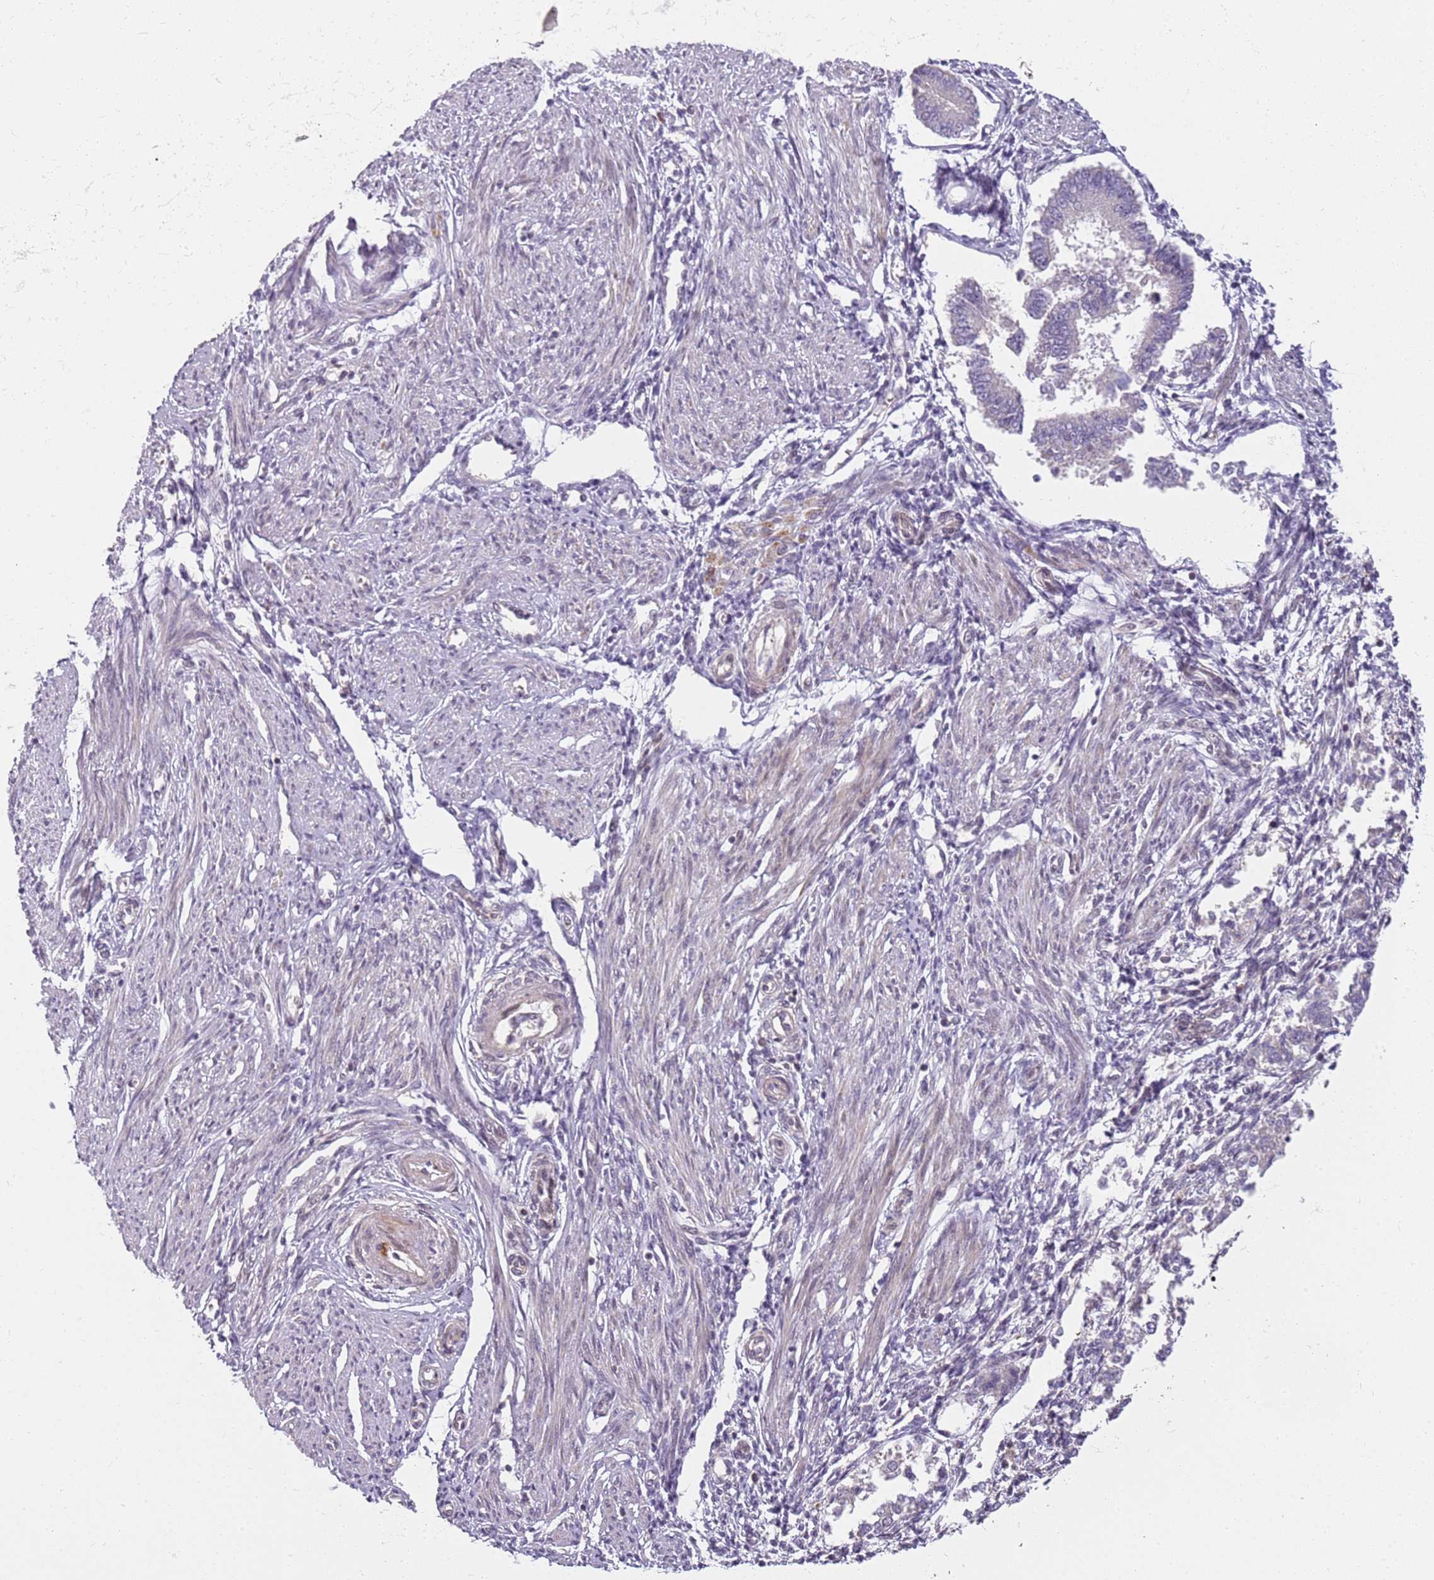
{"staining": {"intensity": "negative", "quantity": "none", "location": "none"}, "tissue": "endometrium", "cell_type": "Cells in endometrial stroma", "image_type": "normal", "snomed": [{"axis": "morphology", "description": "Normal tissue, NOS"}, {"axis": "topography", "description": "Uterus"}, {"axis": "topography", "description": "Endometrium"}], "caption": "The histopathology image displays no staining of cells in endometrial stroma in normal endometrium. The staining is performed using DAB brown chromogen with nuclei counter-stained in using hematoxylin.", "gene": "DEFB116", "patient": {"sex": "female", "age": 48}}